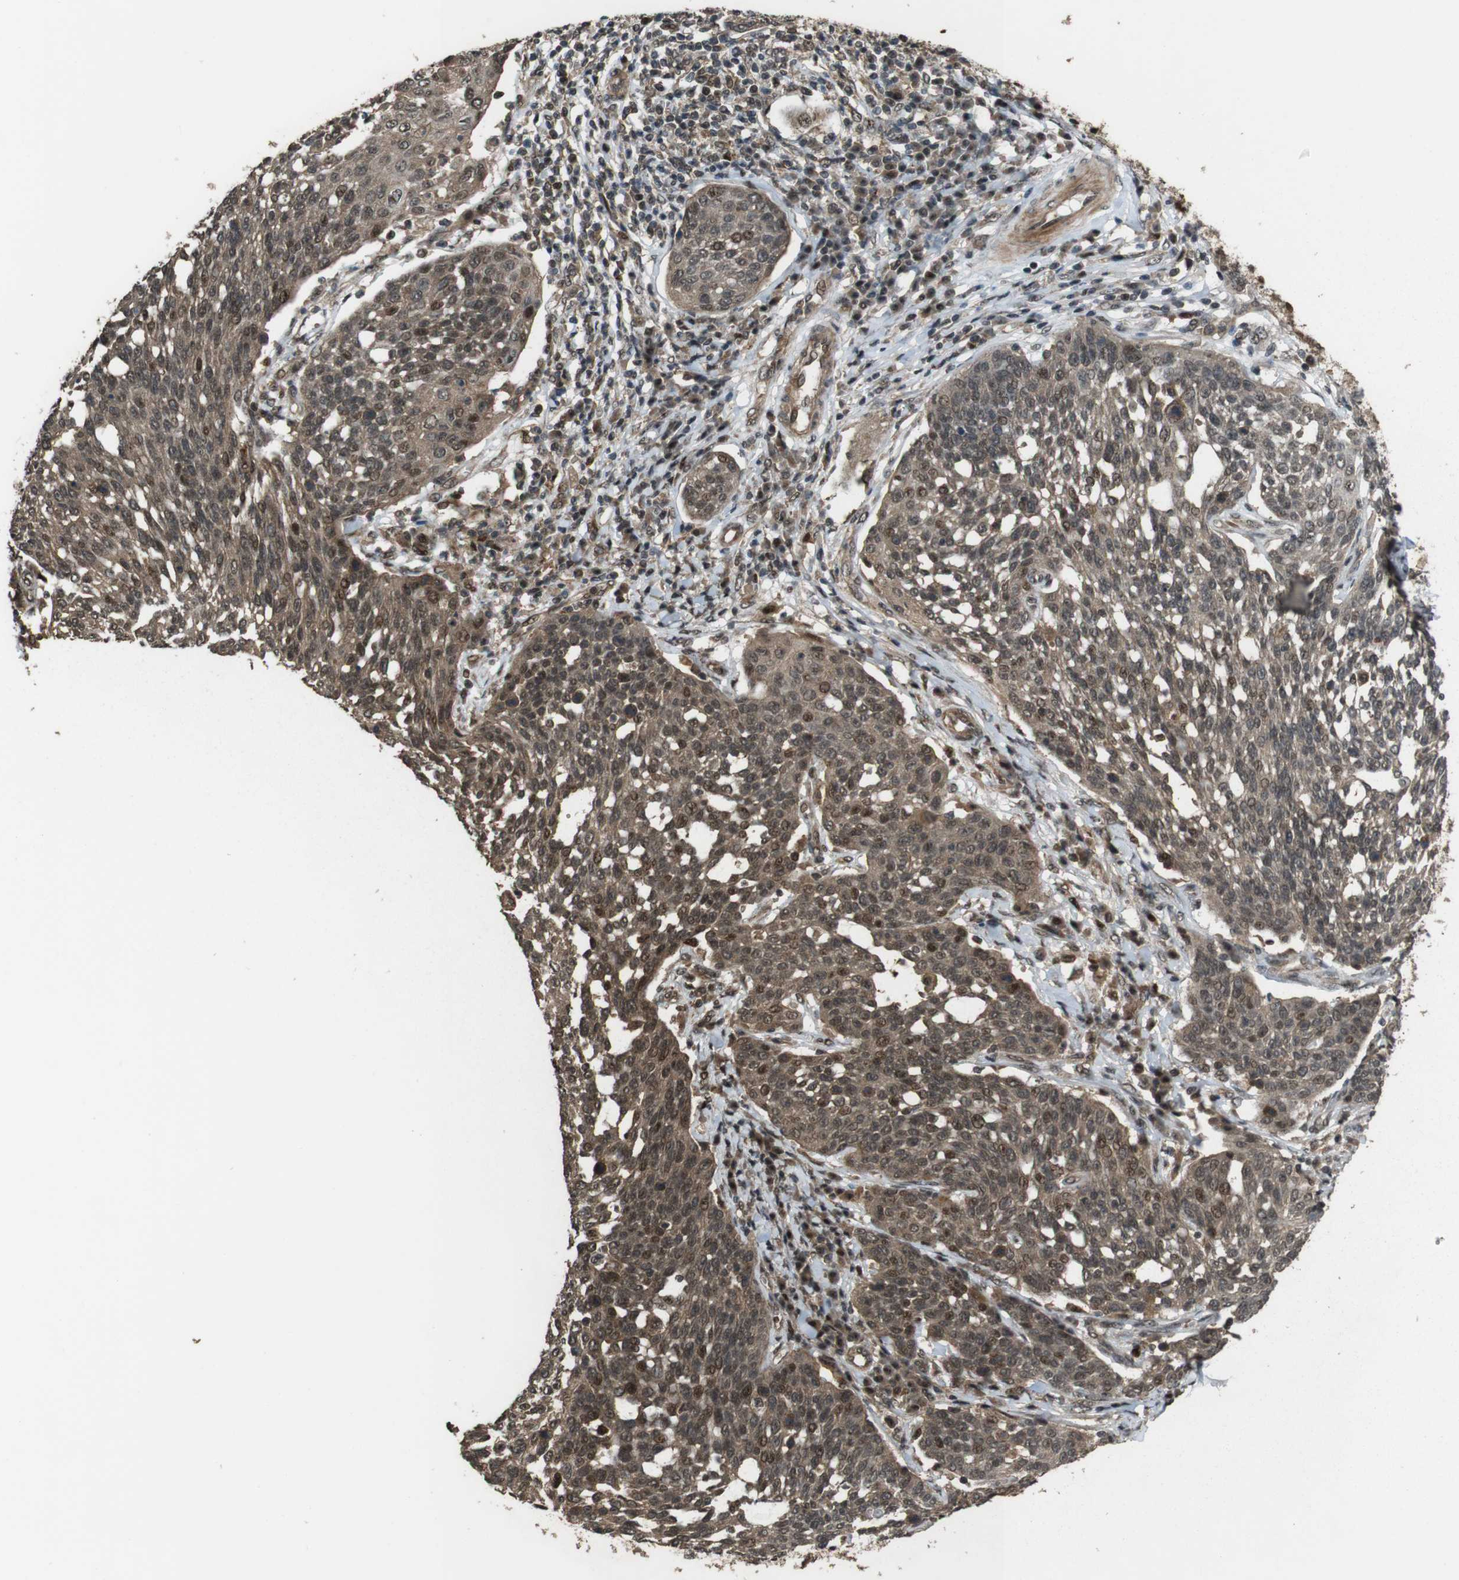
{"staining": {"intensity": "moderate", "quantity": ">75%", "location": "cytoplasmic/membranous,nuclear"}, "tissue": "cervical cancer", "cell_type": "Tumor cells", "image_type": "cancer", "snomed": [{"axis": "morphology", "description": "Squamous cell carcinoma, NOS"}, {"axis": "topography", "description": "Cervix"}], "caption": "This is an image of immunohistochemistry (IHC) staining of cervical cancer, which shows moderate staining in the cytoplasmic/membranous and nuclear of tumor cells.", "gene": "CDC34", "patient": {"sex": "female", "age": 34}}